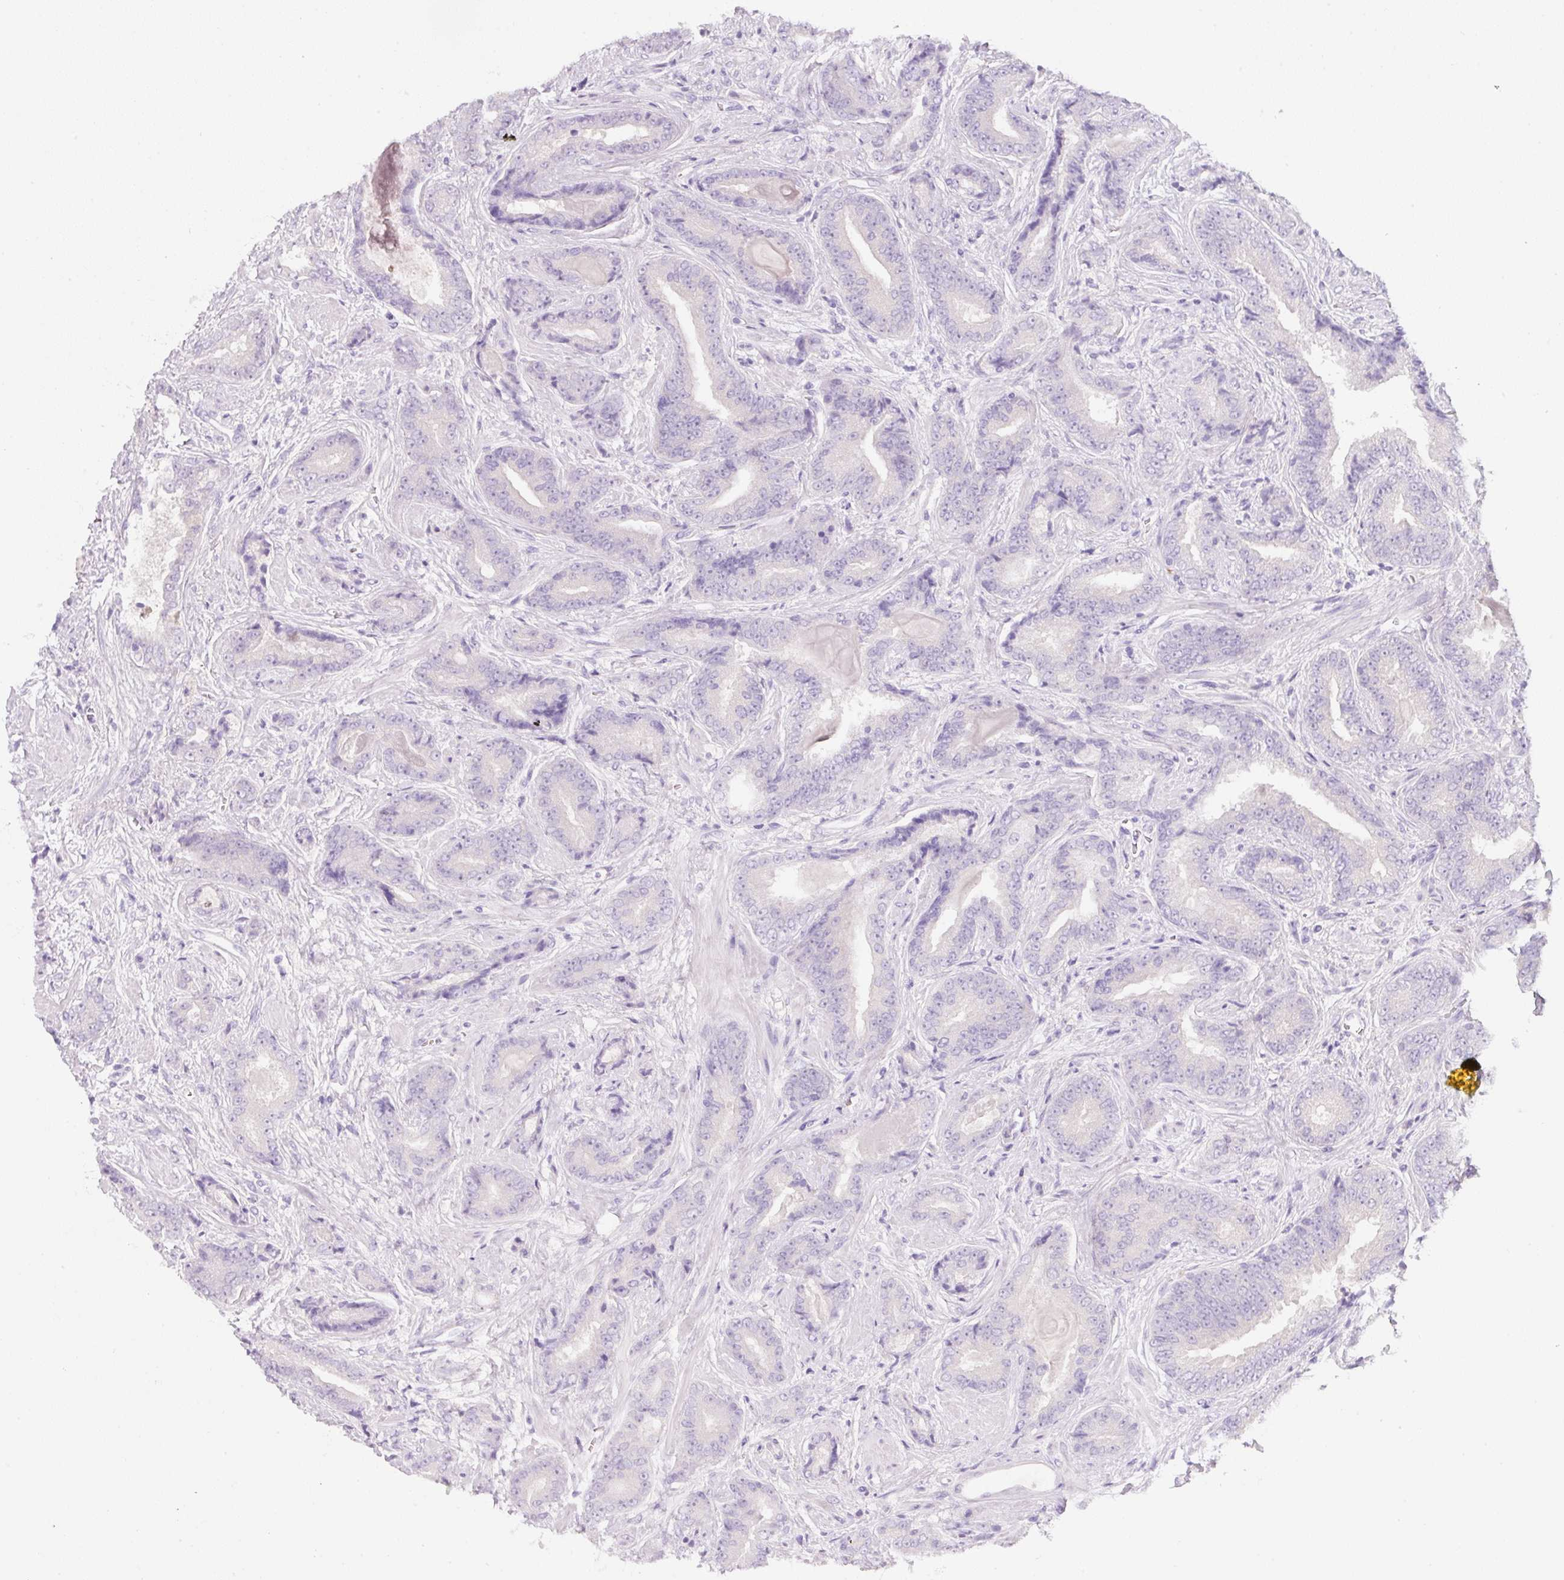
{"staining": {"intensity": "negative", "quantity": "none", "location": "none"}, "tissue": "prostate cancer", "cell_type": "Tumor cells", "image_type": "cancer", "snomed": [{"axis": "morphology", "description": "Adenocarcinoma, Low grade"}, {"axis": "topography", "description": "Prostate"}], "caption": "This photomicrograph is of adenocarcinoma (low-grade) (prostate) stained with immunohistochemistry (IHC) to label a protein in brown with the nuclei are counter-stained blue. There is no expression in tumor cells.", "gene": "SLC2A2", "patient": {"sex": "male", "age": 62}}